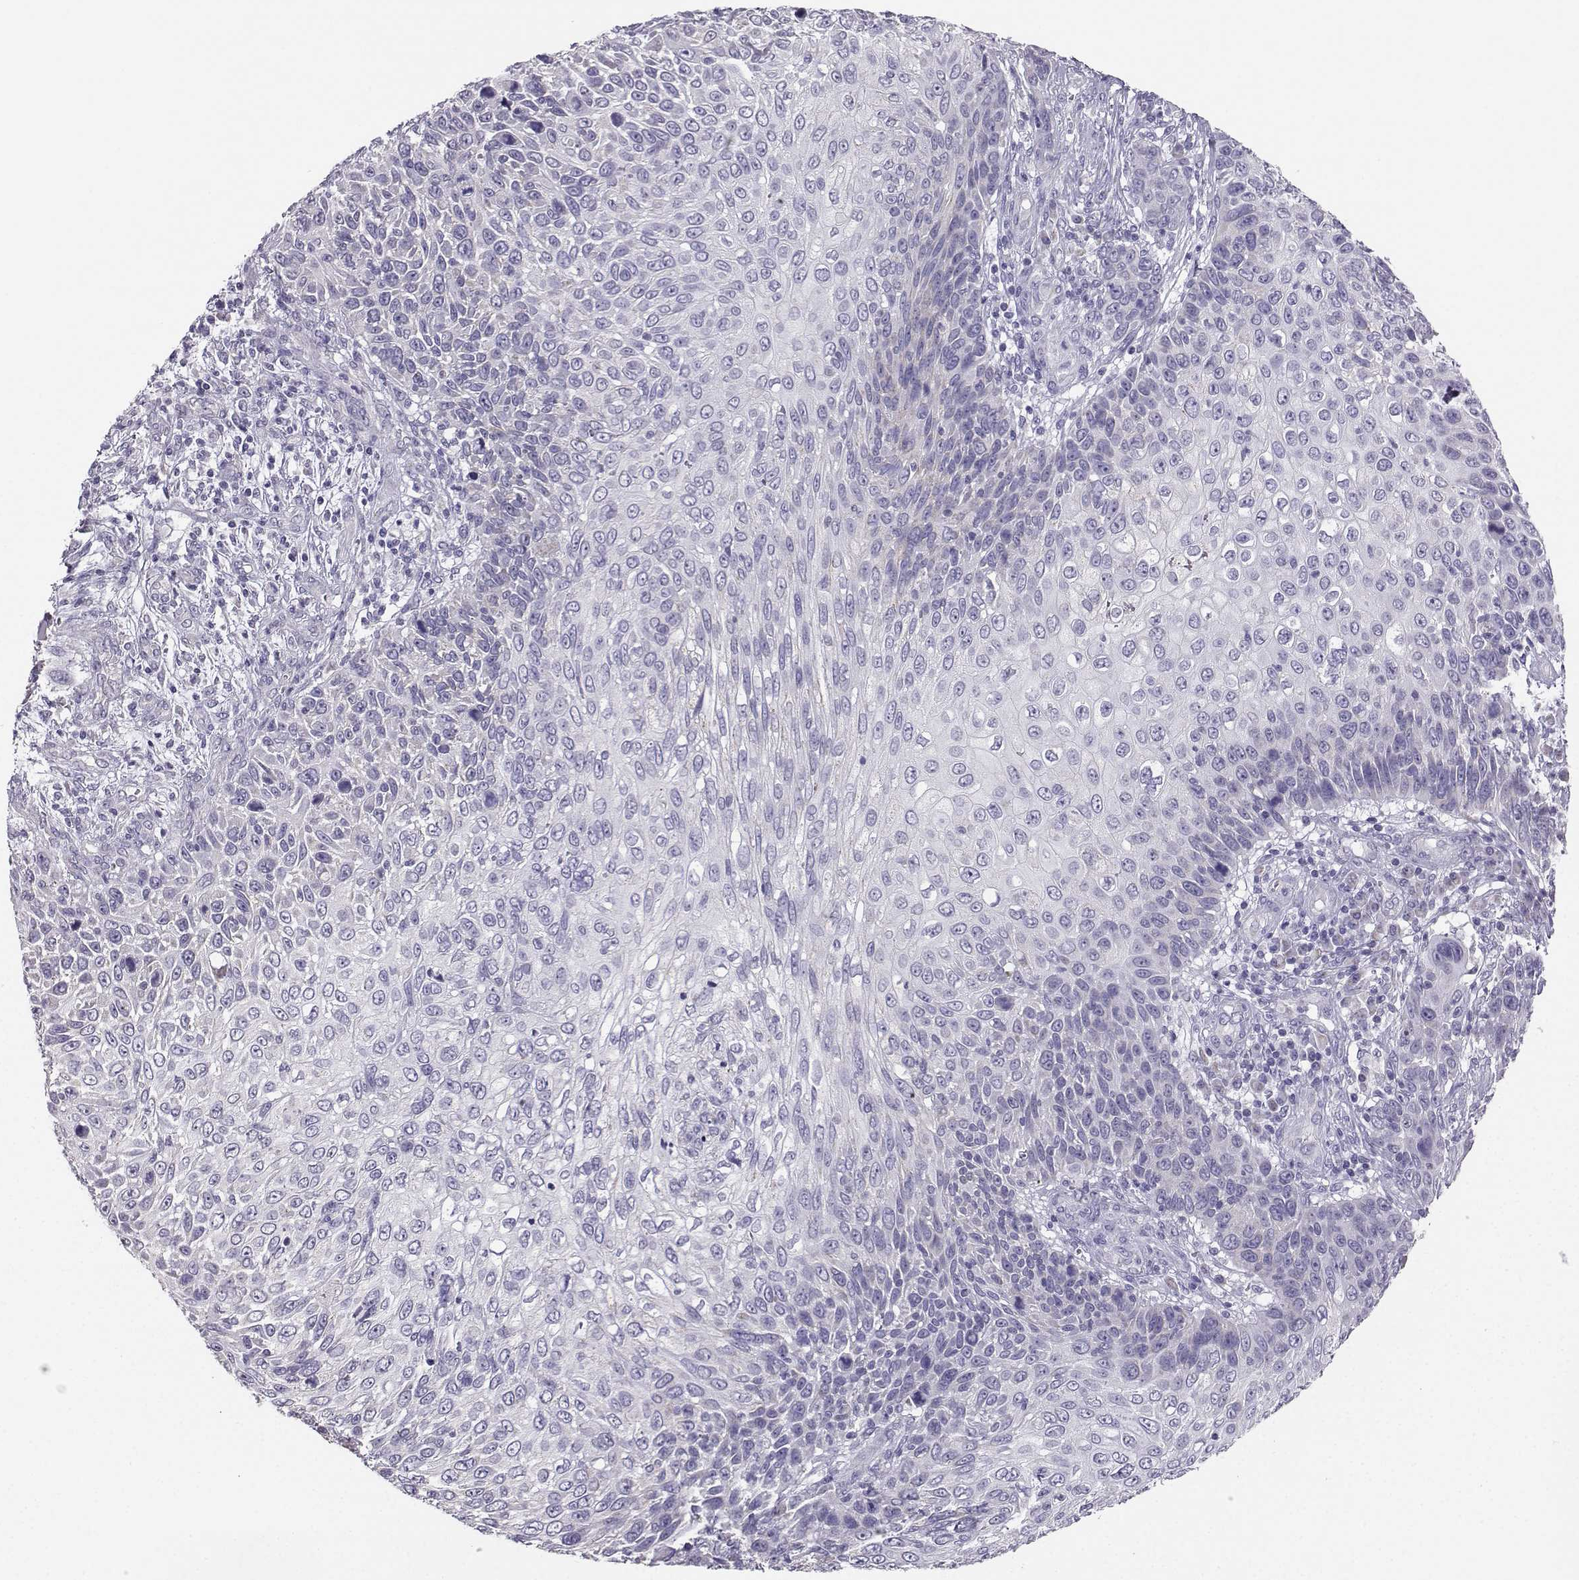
{"staining": {"intensity": "negative", "quantity": "none", "location": "none"}, "tissue": "skin cancer", "cell_type": "Tumor cells", "image_type": "cancer", "snomed": [{"axis": "morphology", "description": "Squamous cell carcinoma, NOS"}, {"axis": "topography", "description": "Skin"}], "caption": "This image is of skin cancer (squamous cell carcinoma) stained with immunohistochemistry (IHC) to label a protein in brown with the nuclei are counter-stained blue. There is no staining in tumor cells. (DAB (3,3'-diaminobenzidine) immunohistochemistry visualized using brightfield microscopy, high magnification).", "gene": "AVP", "patient": {"sex": "male", "age": 92}}